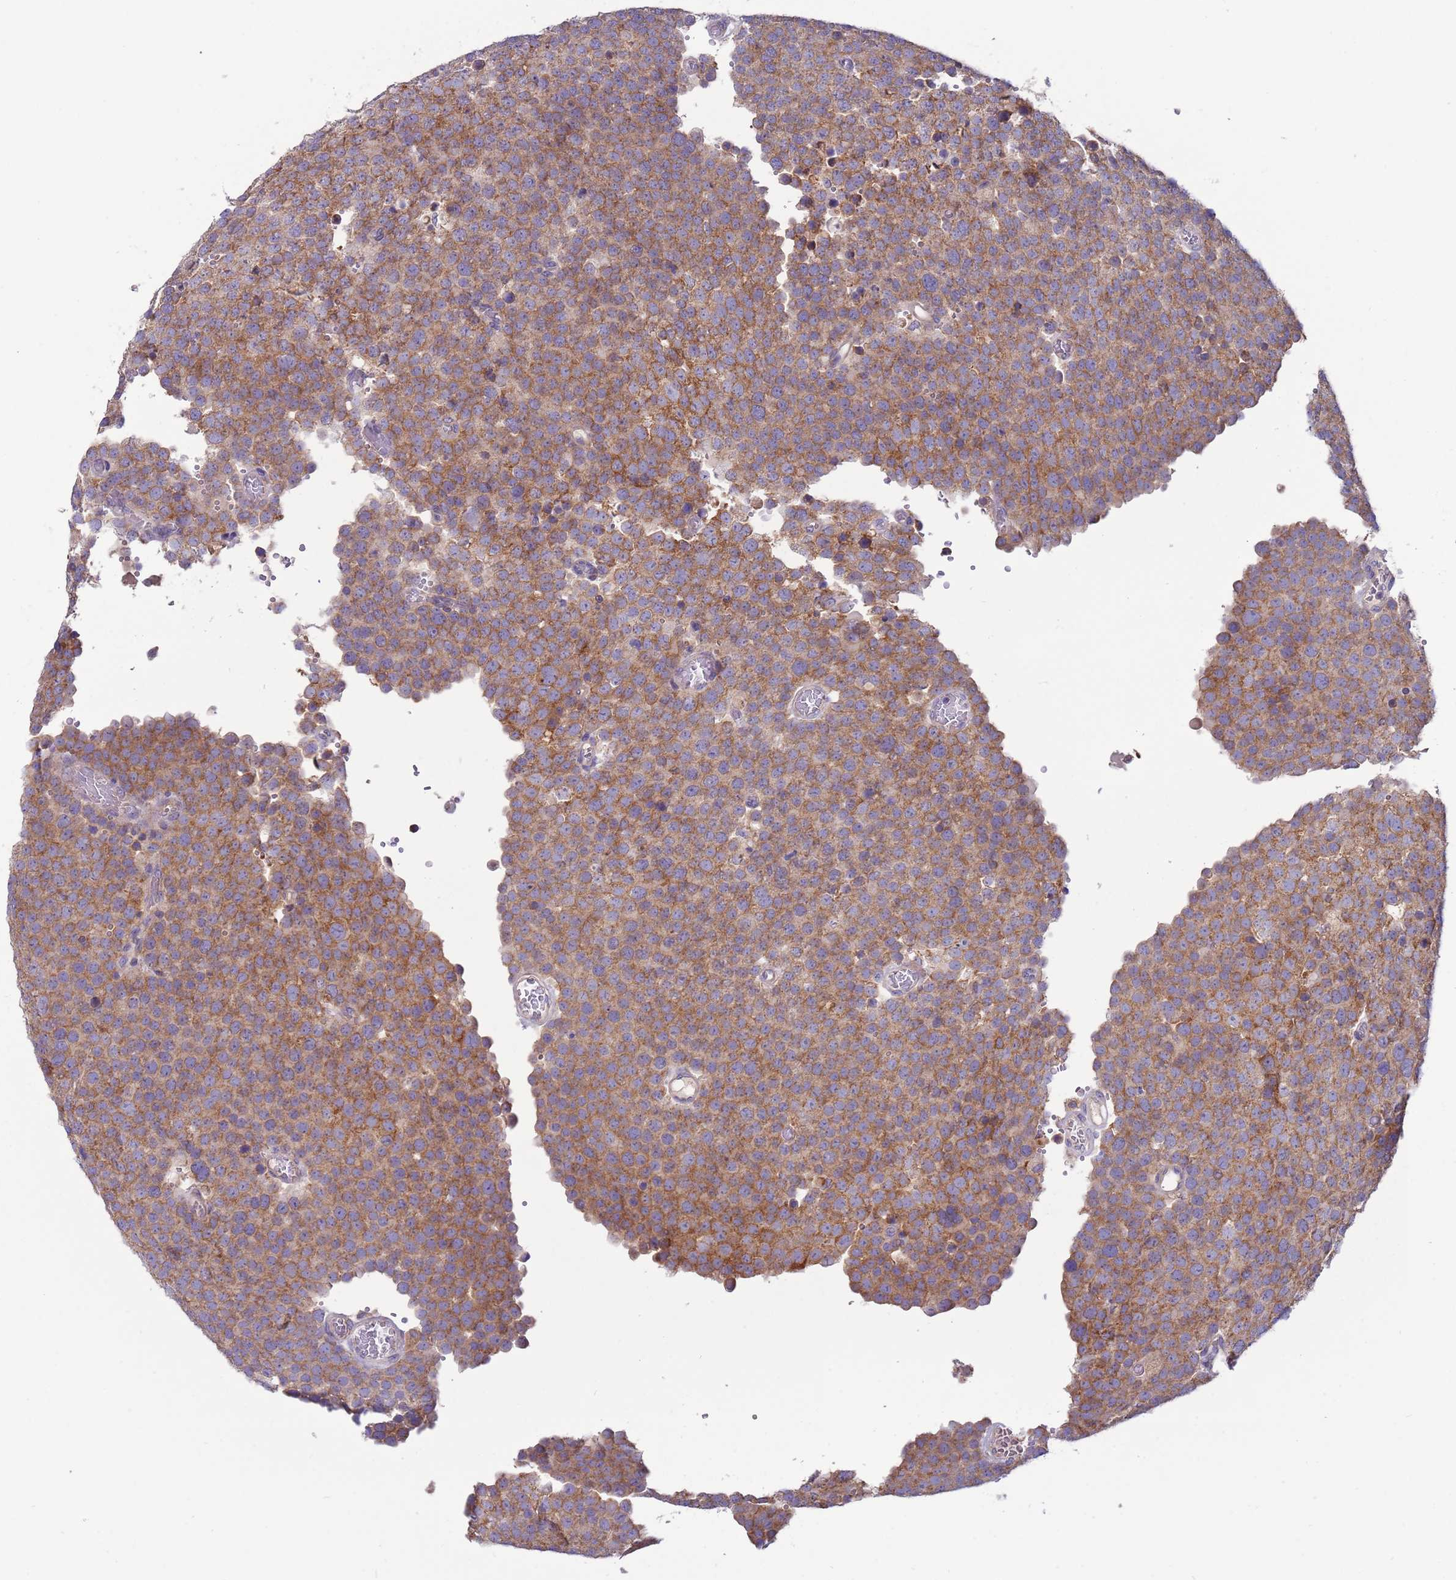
{"staining": {"intensity": "moderate", "quantity": ">75%", "location": "cytoplasmic/membranous"}, "tissue": "testis cancer", "cell_type": "Tumor cells", "image_type": "cancer", "snomed": [{"axis": "morphology", "description": "Normal tissue, NOS"}, {"axis": "morphology", "description": "Seminoma, NOS"}, {"axis": "topography", "description": "Testis"}], "caption": "An image of seminoma (testis) stained for a protein shows moderate cytoplasmic/membranous brown staining in tumor cells.", "gene": "UQCRQ", "patient": {"sex": "male", "age": 71}}